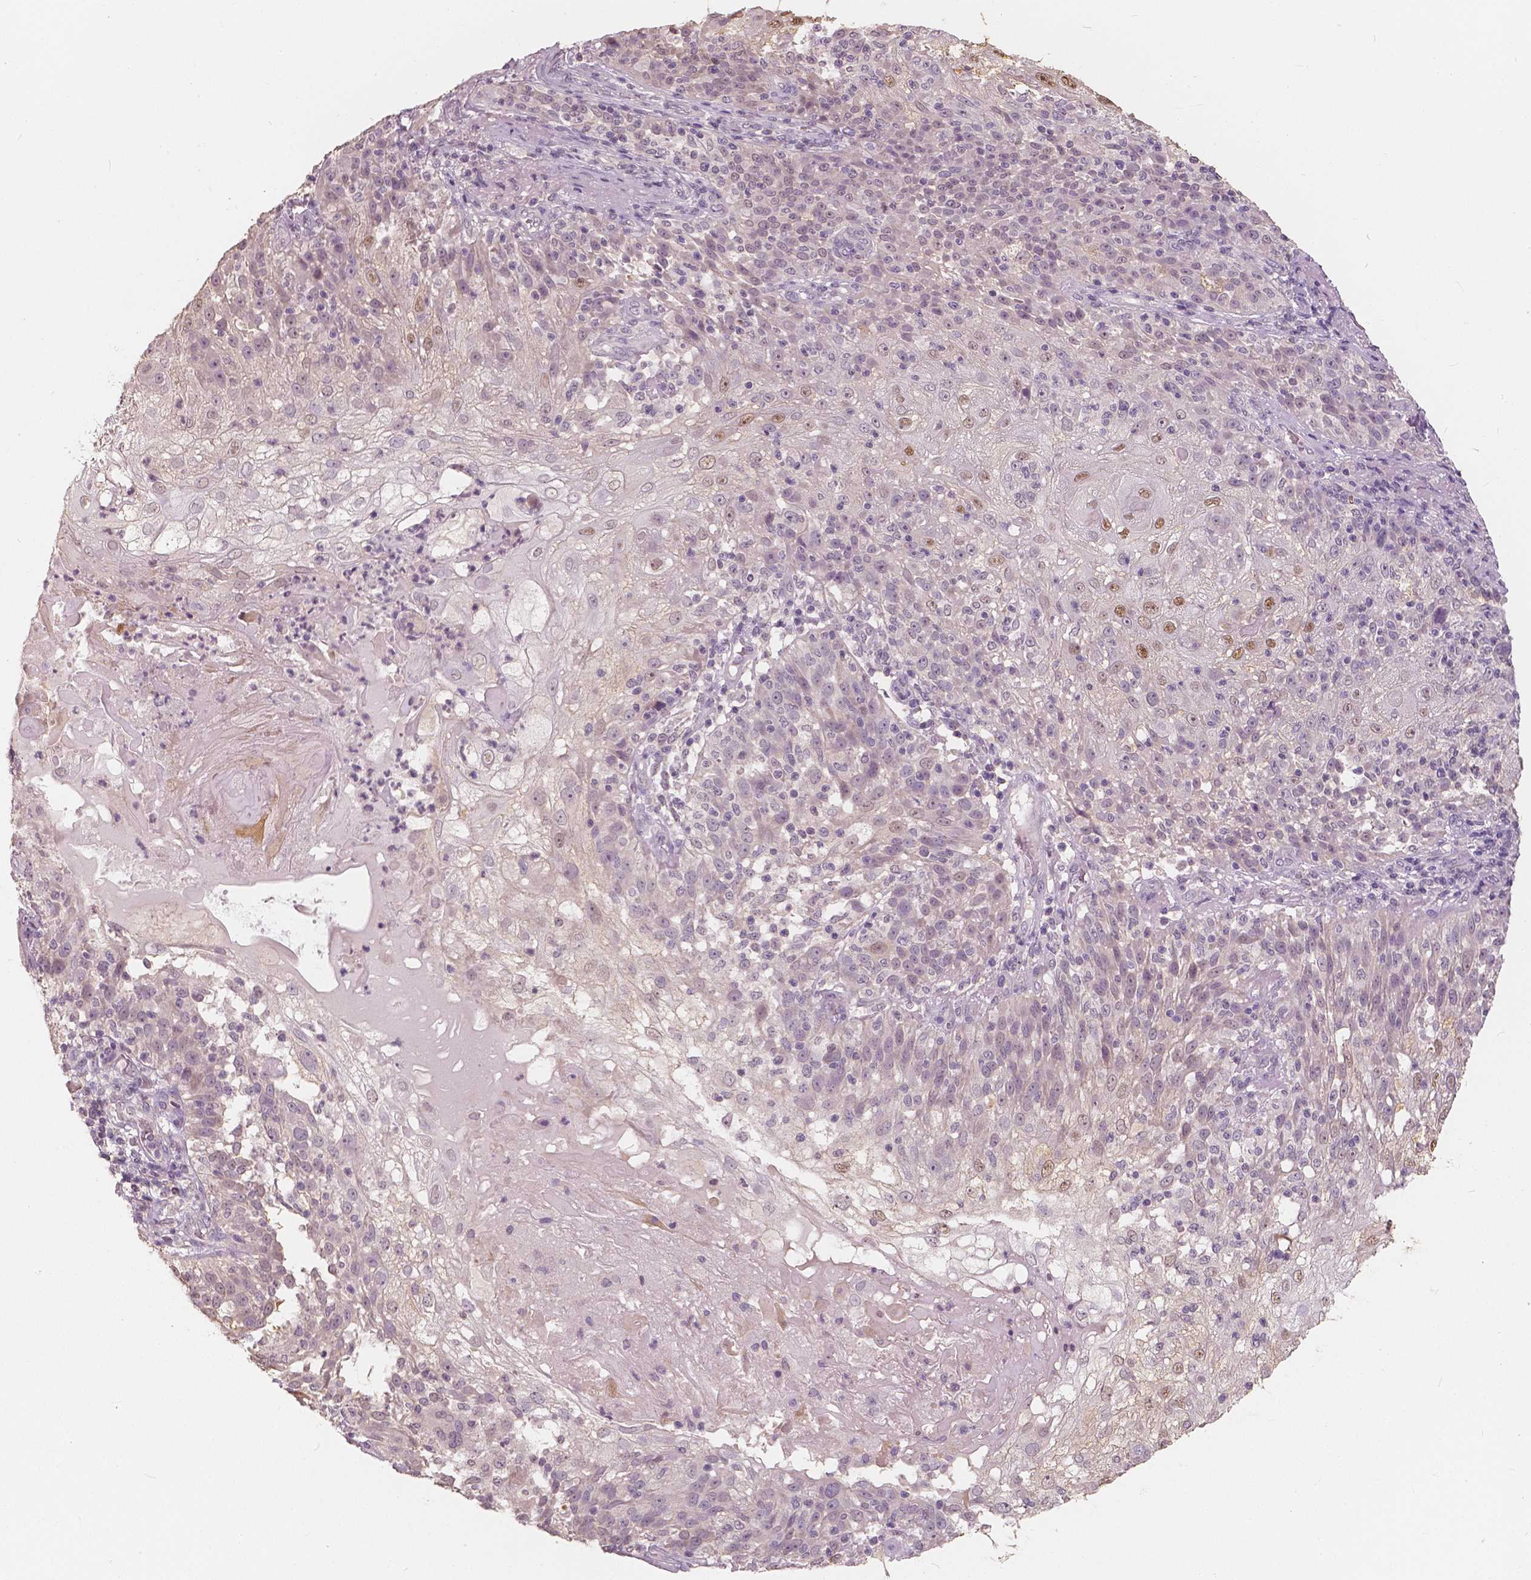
{"staining": {"intensity": "weak", "quantity": "<25%", "location": "nuclear"}, "tissue": "skin cancer", "cell_type": "Tumor cells", "image_type": "cancer", "snomed": [{"axis": "morphology", "description": "Normal tissue, NOS"}, {"axis": "morphology", "description": "Squamous cell carcinoma, NOS"}, {"axis": "topography", "description": "Skin"}], "caption": "Skin cancer (squamous cell carcinoma) was stained to show a protein in brown. There is no significant positivity in tumor cells.", "gene": "SAT2", "patient": {"sex": "female", "age": 83}}